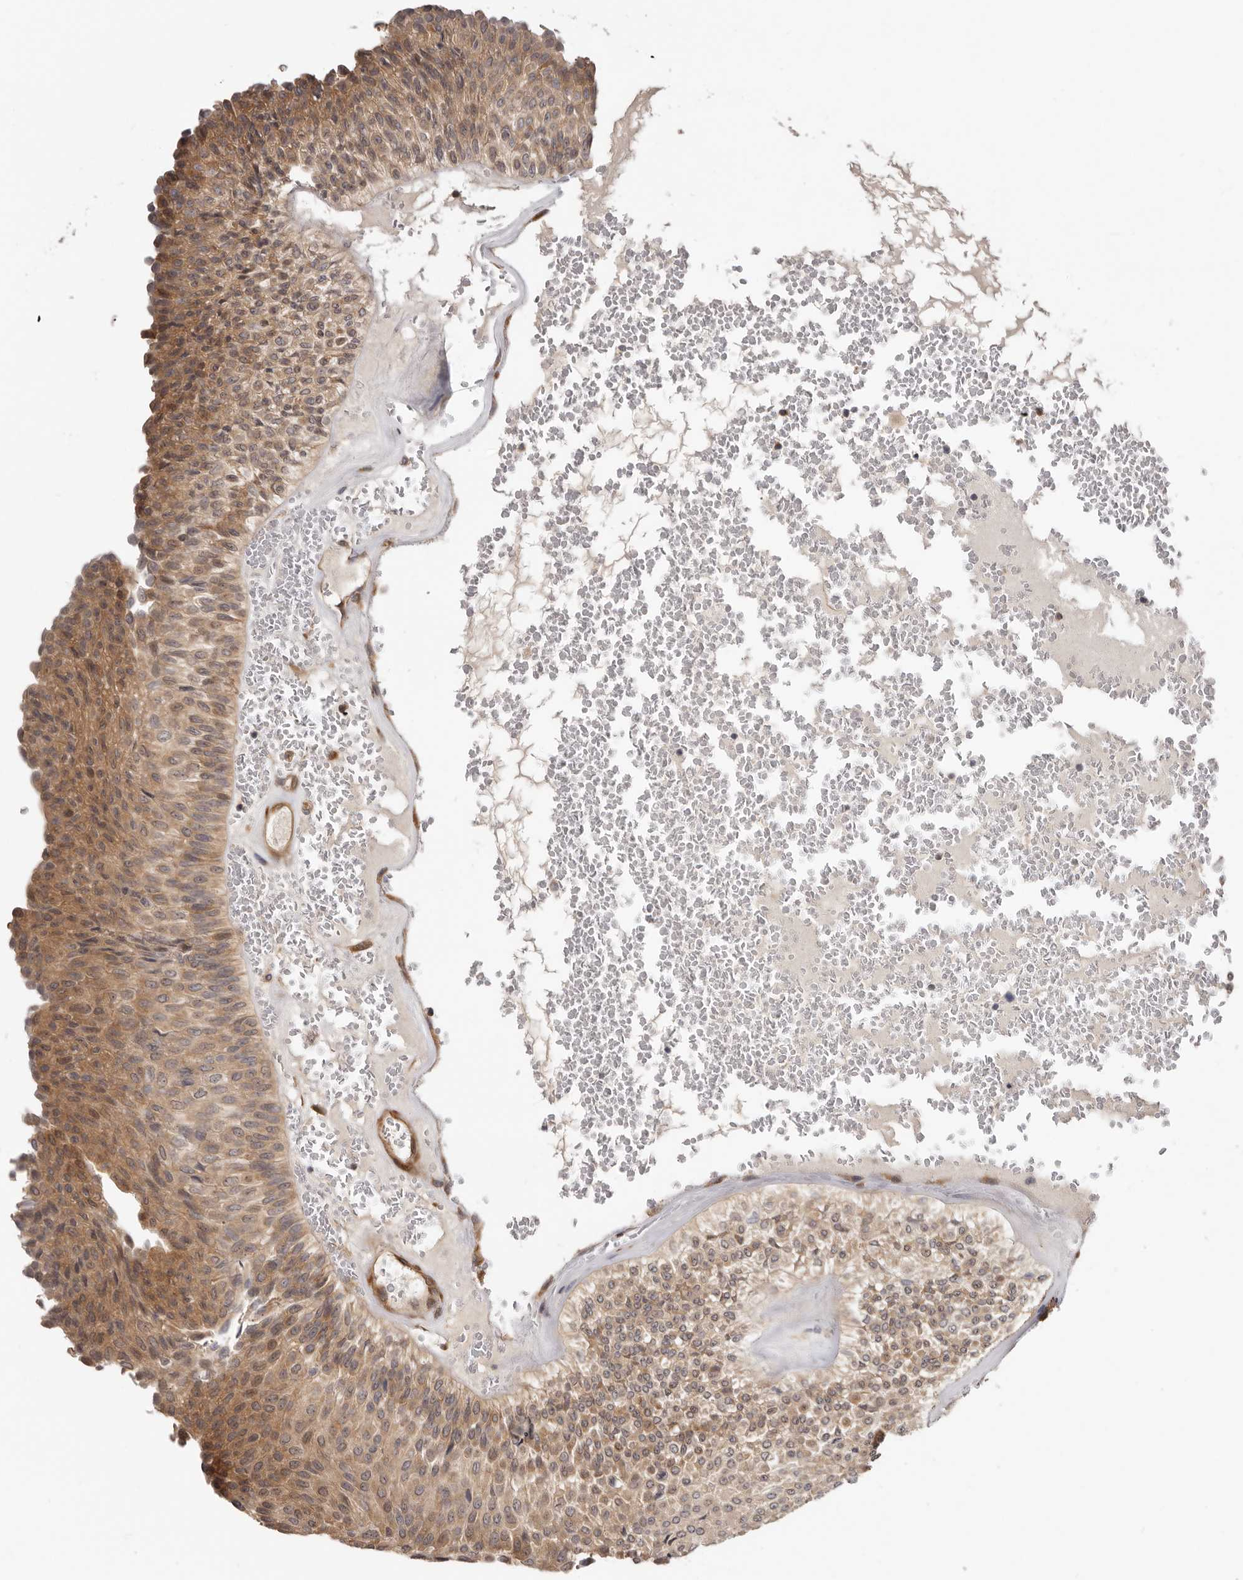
{"staining": {"intensity": "moderate", "quantity": "25%-75%", "location": "cytoplasmic/membranous,nuclear"}, "tissue": "urothelial cancer", "cell_type": "Tumor cells", "image_type": "cancer", "snomed": [{"axis": "morphology", "description": "Urothelial carcinoma, Low grade"}, {"axis": "topography", "description": "Urinary bladder"}], "caption": "This histopathology image reveals urothelial cancer stained with immunohistochemistry to label a protein in brown. The cytoplasmic/membranous and nuclear of tumor cells show moderate positivity for the protein. Nuclei are counter-stained blue.", "gene": "SBDS", "patient": {"sex": "male", "age": 78}}